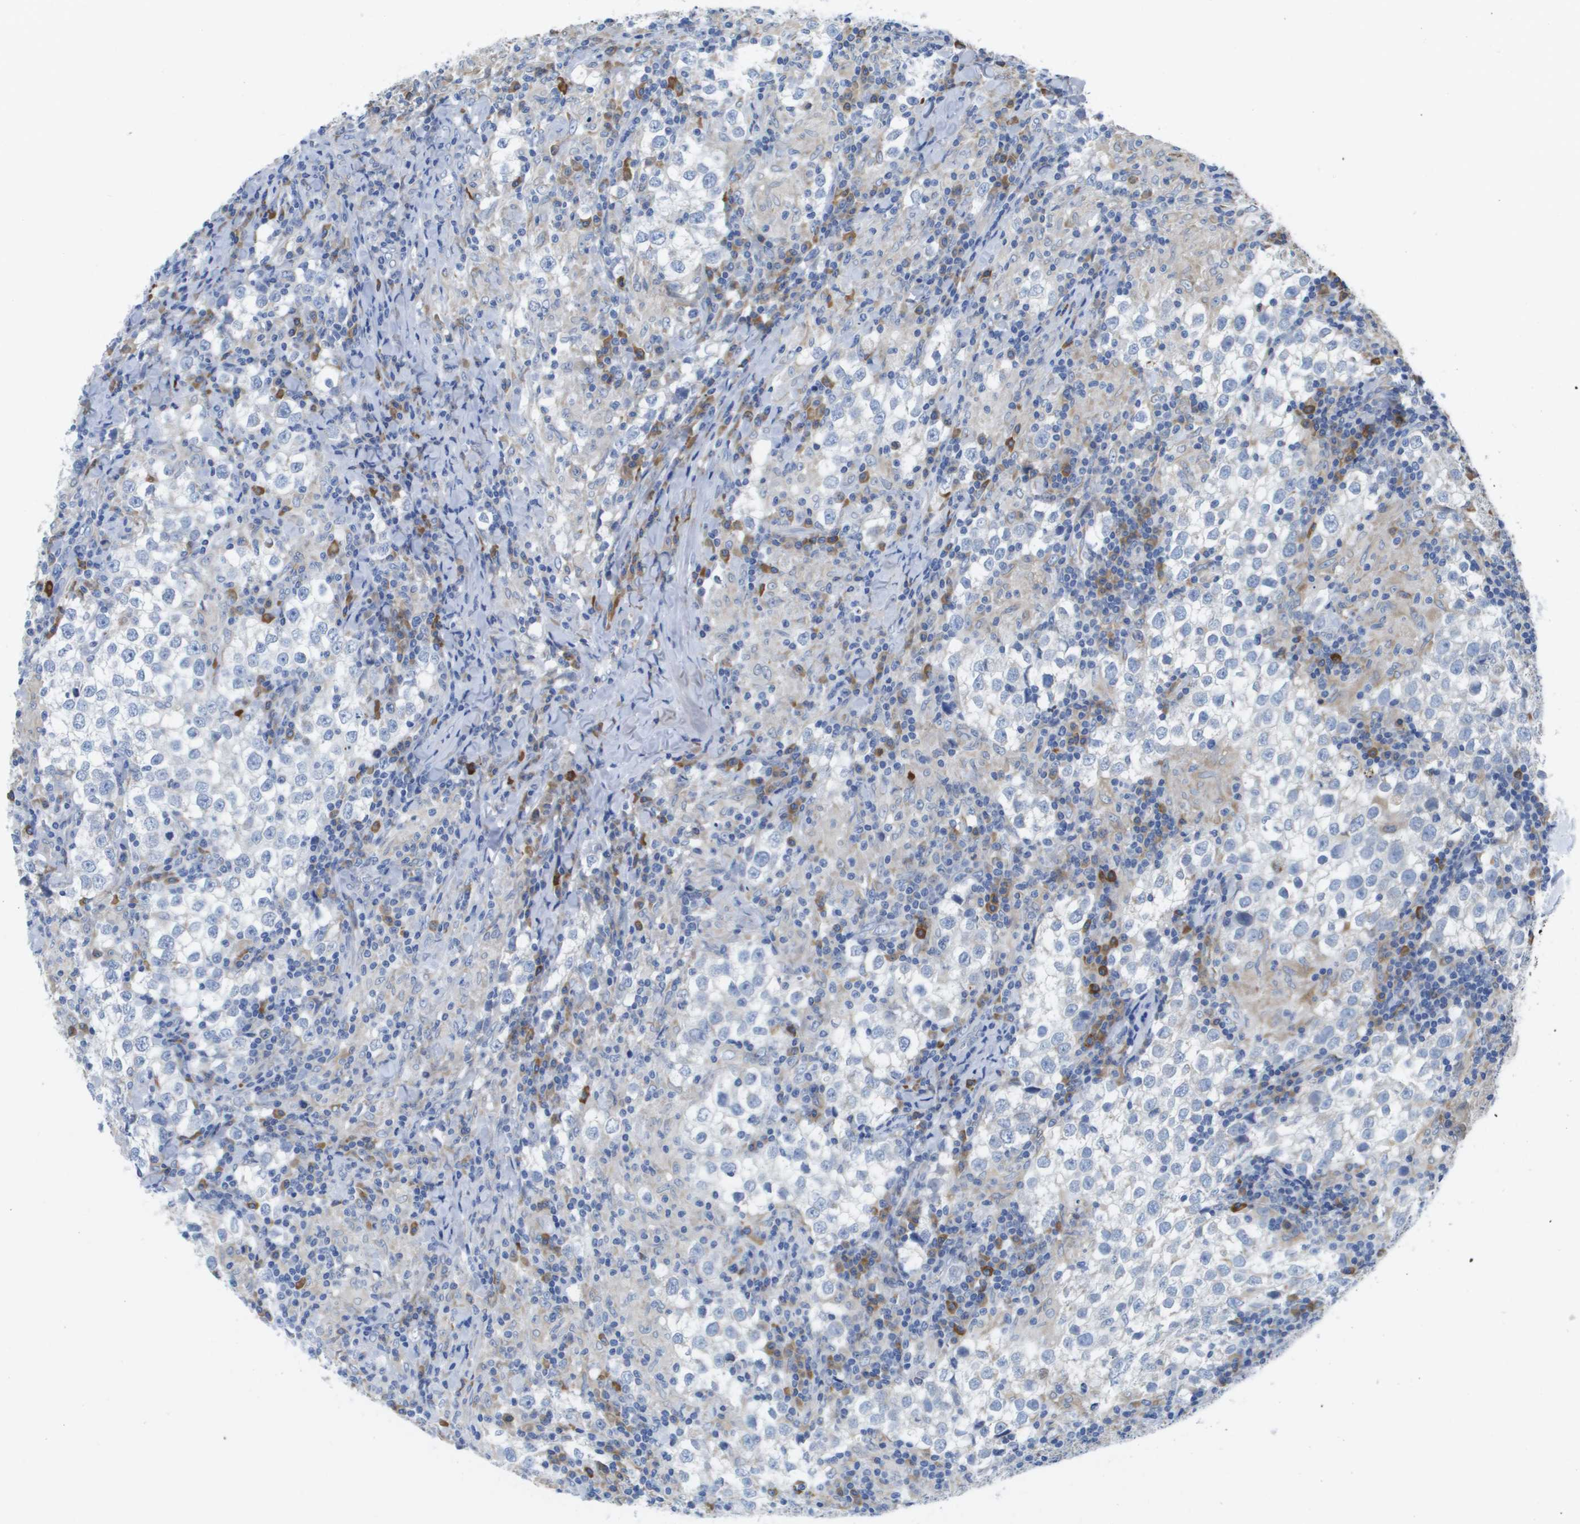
{"staining": {"intensity": "negative", "quantity": "none", "location": "none"}, "tissue": "testis cancer", "cell_type": "Tumor cells", "image_type": "cancer", "snomed": [{"axis": "morphology", "description": "Seminoma, NOS"}, {"axis": "morphology", "description": "Carcinoma, Embryonal, NOS"}, {"axis": "topography", "description": "Testis"}], "caption": "Immunohistochemistry histopathology image of neoplastic tissue: testis cancer stained with DAB (3,3'-diaminobenzidine) reveals no significant protein positivity in tumor cells. (DAB (3,3'-diaminobenzidine) immunohistochemistry (IHC) visualized using brightfield microscopy, high magnification).", "gene": "SDR42E1", "patient": {"sex": "male", "age": 36}}